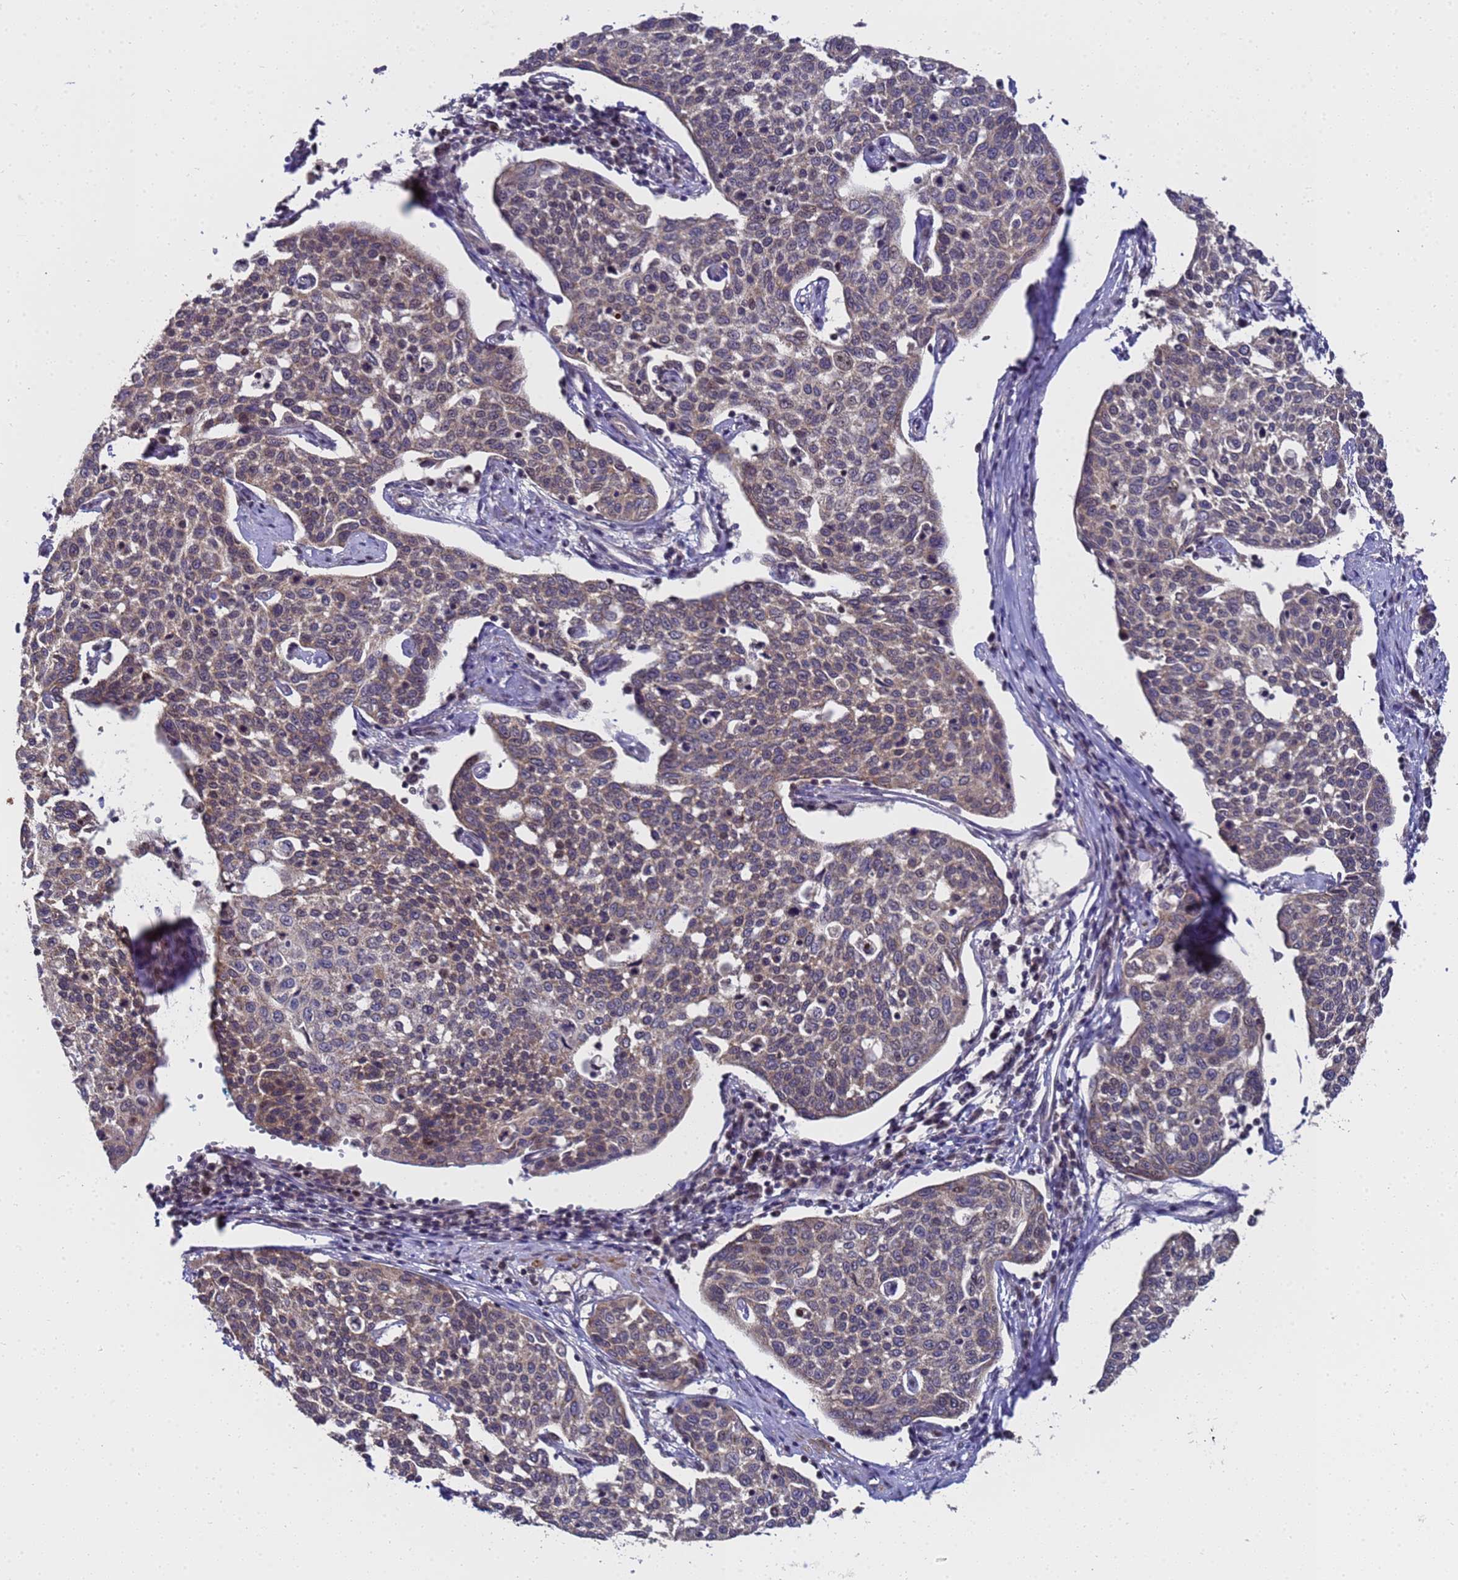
{"staining": {"intensity": "moderate", "quantity": ">75%", "location": "cytoplasmic/membranous,nuclear"}, "tissue": "cervical cancer", "cell_type": "Tumor cells", "image_type": "cancer", "snomed": [{"axis": "morphology", "description": "Squamous cell carcinoma, NOS"}, {"axis": "topography", "description": "Cervix"}], "caption": "A brown stain shows moderate cytoplasmic/membranous and nuclear staining of a protein in cervical cancer tumor cells.", "gene": "ANAPC13", "patient": {"sex": "female", "age": 34}}